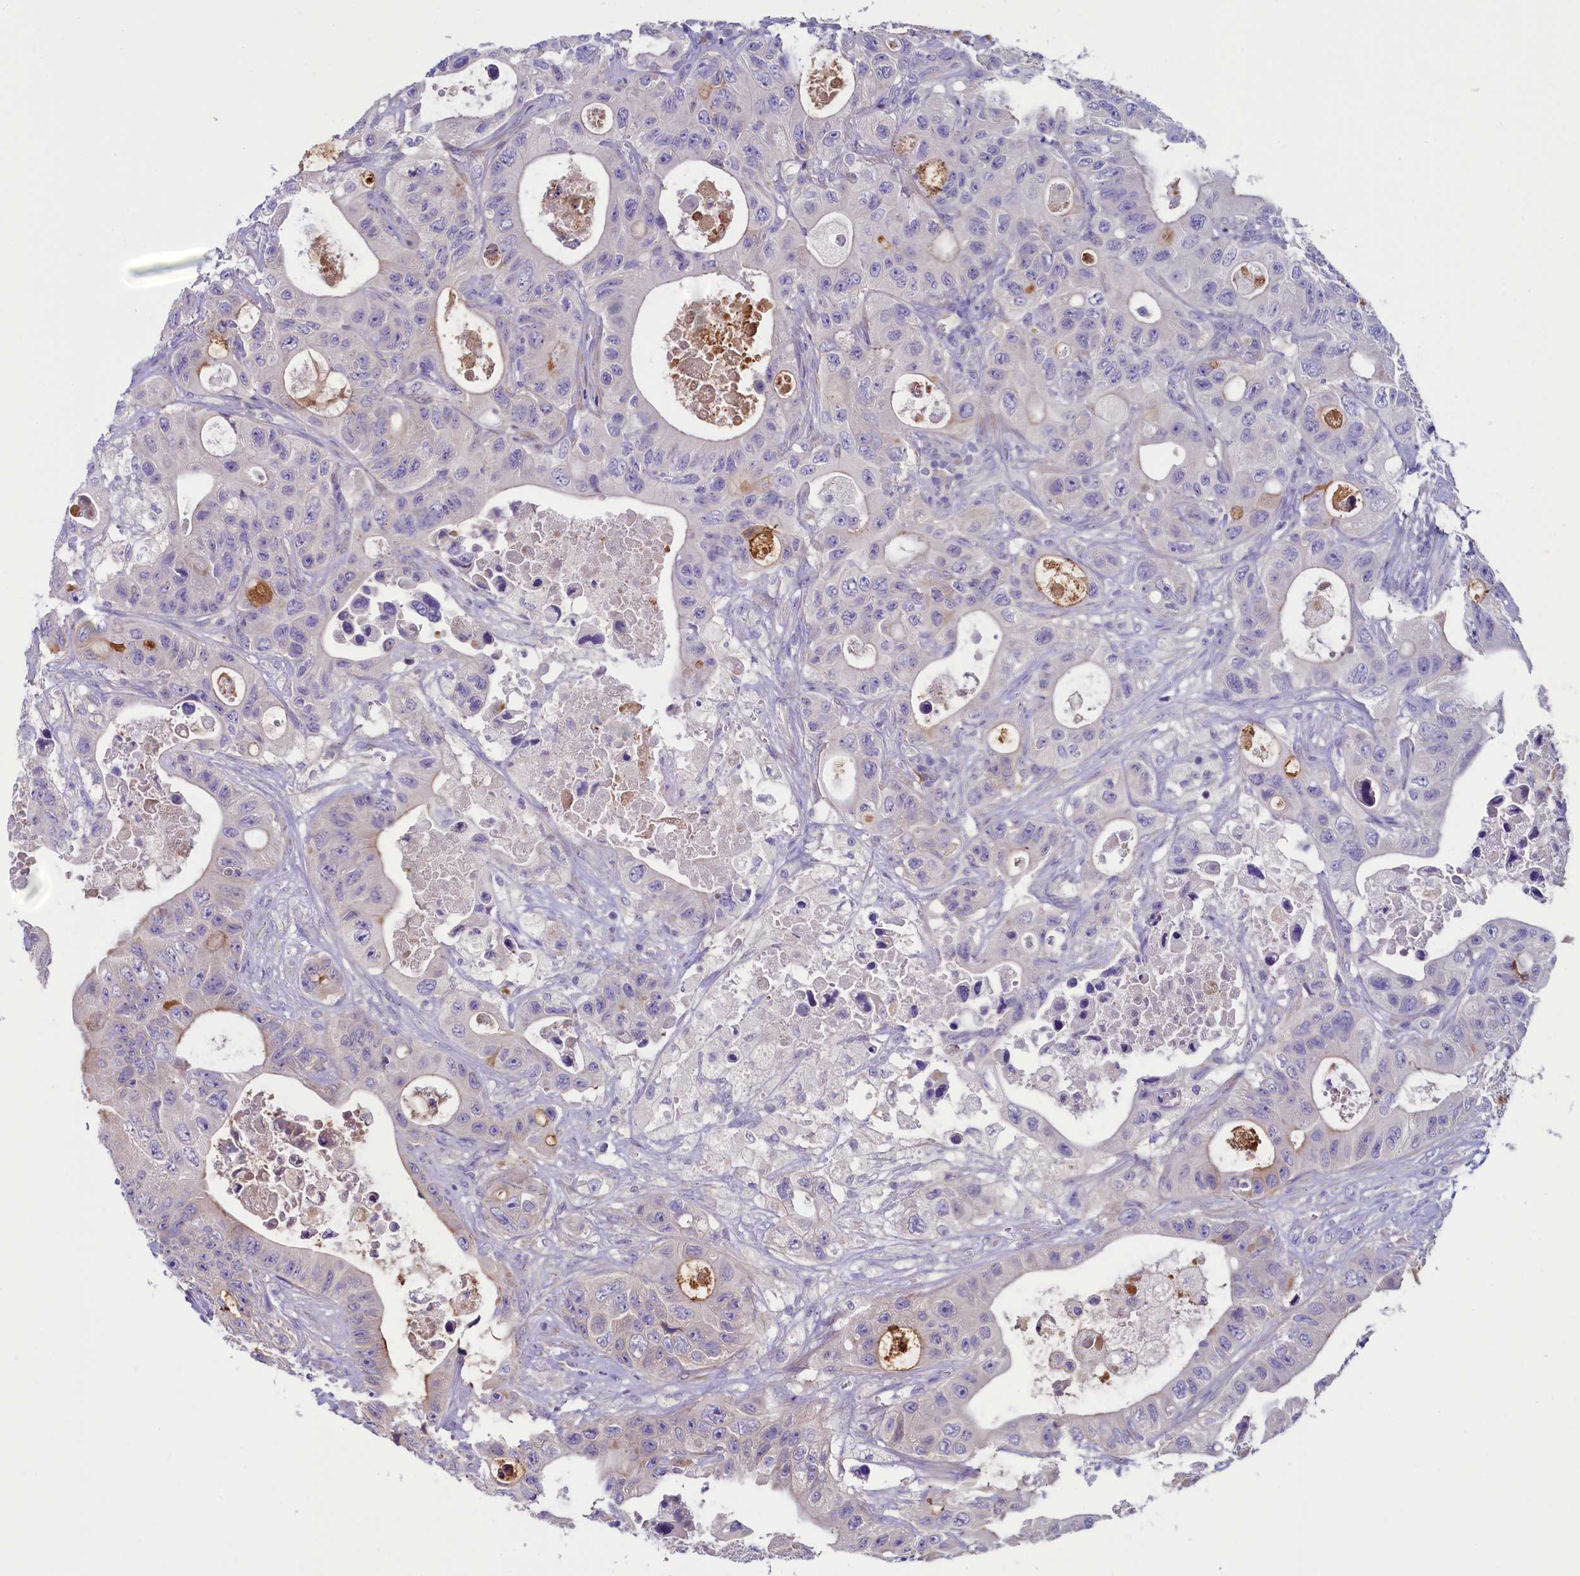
{"staining": {"intensity": "moderate", "quantity": "<25%", "location": "cytoplasmic/membranous"}, "tissue": "colorectal cancer", "cell_type": "Tumor cells", "image_type": "cancer", "snomed": [{"axis": "morphology", "description": "Adenocarcinoma, NOS"}, {"axis": "topography", "description": "Colon"}], "caption": "Immunohistochemistry of colorectal cancer (adenocarcinoma) reveals low levels of moderate cytoplasmic/membranous staining in about <25% of tumor cells.", "gene": "NUDT6", "patient": {"sex": "female", "age": 46}}